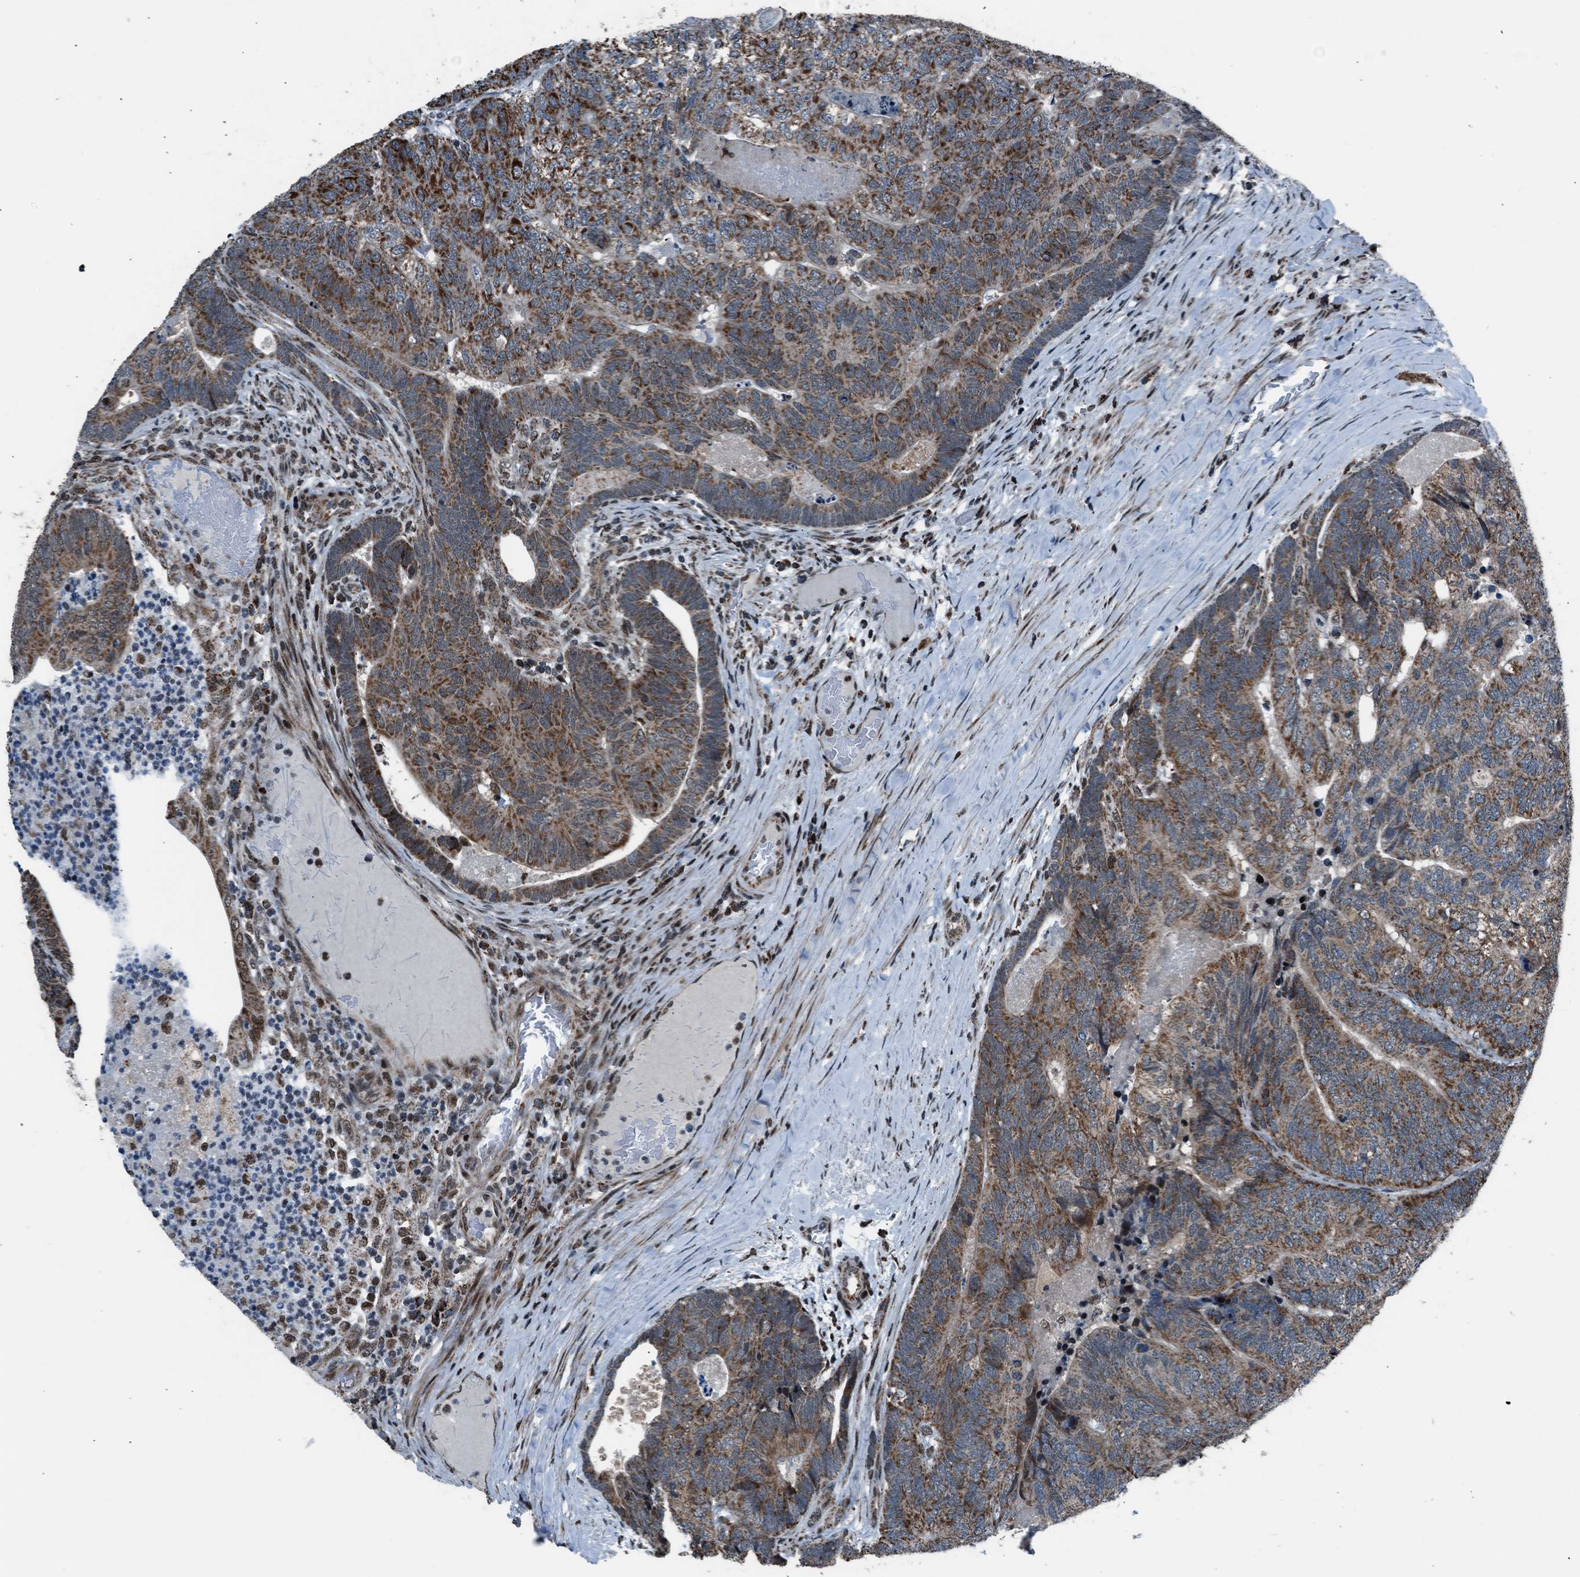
{"staining": {"intensity": "moderate", "quantity": ">75%", "location": "cytoplasmic/membranous"}, "tissue": "colorectal cancer", "cell_type": "Tumor cells", "image_type": "cancer", "snomed": [{"axis": "morphology", "description": "Adenocarcinoma, NOS"}, {"axis": "topography", "description": "Colon"}], "caption": "A high-resolution image shows immunohistochemistry (IHC) staining of colorectal cancer (adenocarcinoma), which shows moderate cytoplasmic/membranous positivity in approximately >75% of tumor cells.", "gene": "MORC3", "patient": {"sex": "female", "age": 67}}